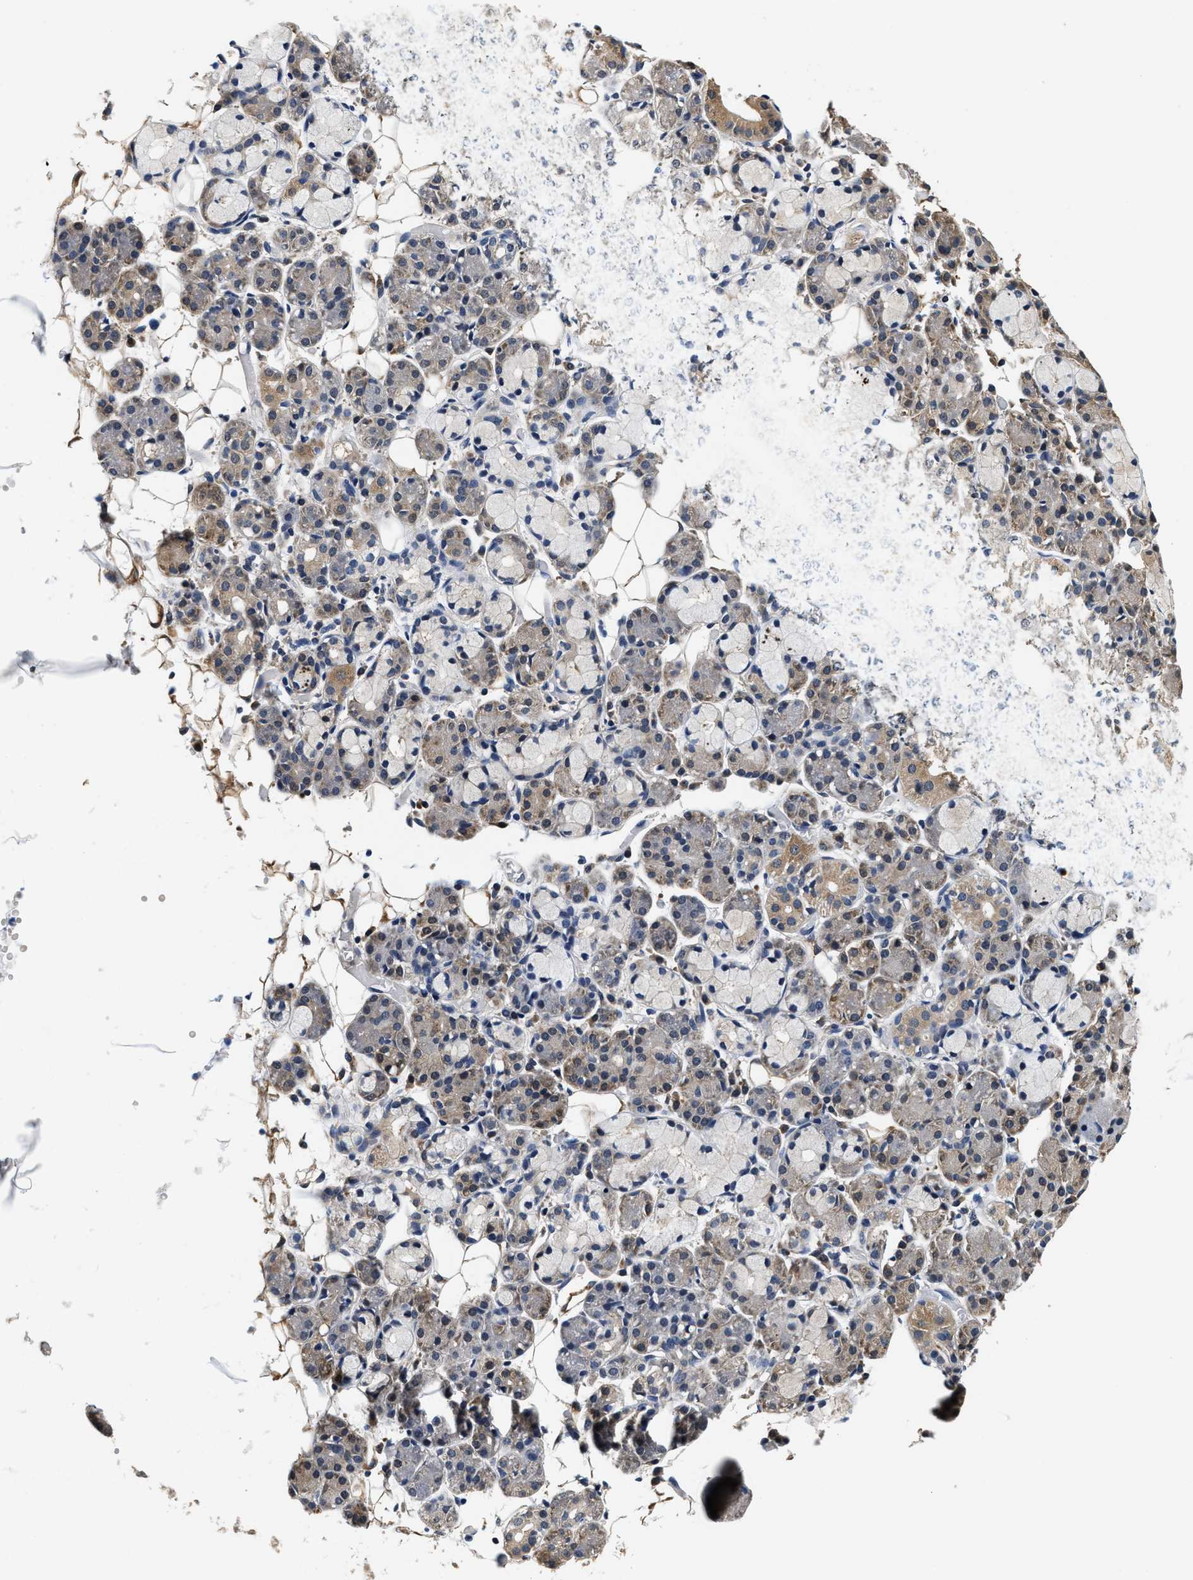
{"staining": {"intensity": "moderate", "quantity": "25%-75%", "location": "cytoplasmic/membranous"}, "tissue": "salivary gland", "cell_type": "Glandular cells", "image_type": "normal", "snomed": [{"axis": "morphology", "description": "Normal tissue, NOS"}, {"axis": "topography", "description": "Salivary gland"}], "caption": "Salivary gland stained with a brown dye displays moderate cytoplasmic/membranous positive positivity in approximately 25%-75% of glandular cells.", "gene": "PHPT1", "patient": {"sex": "male", "age": 63}}